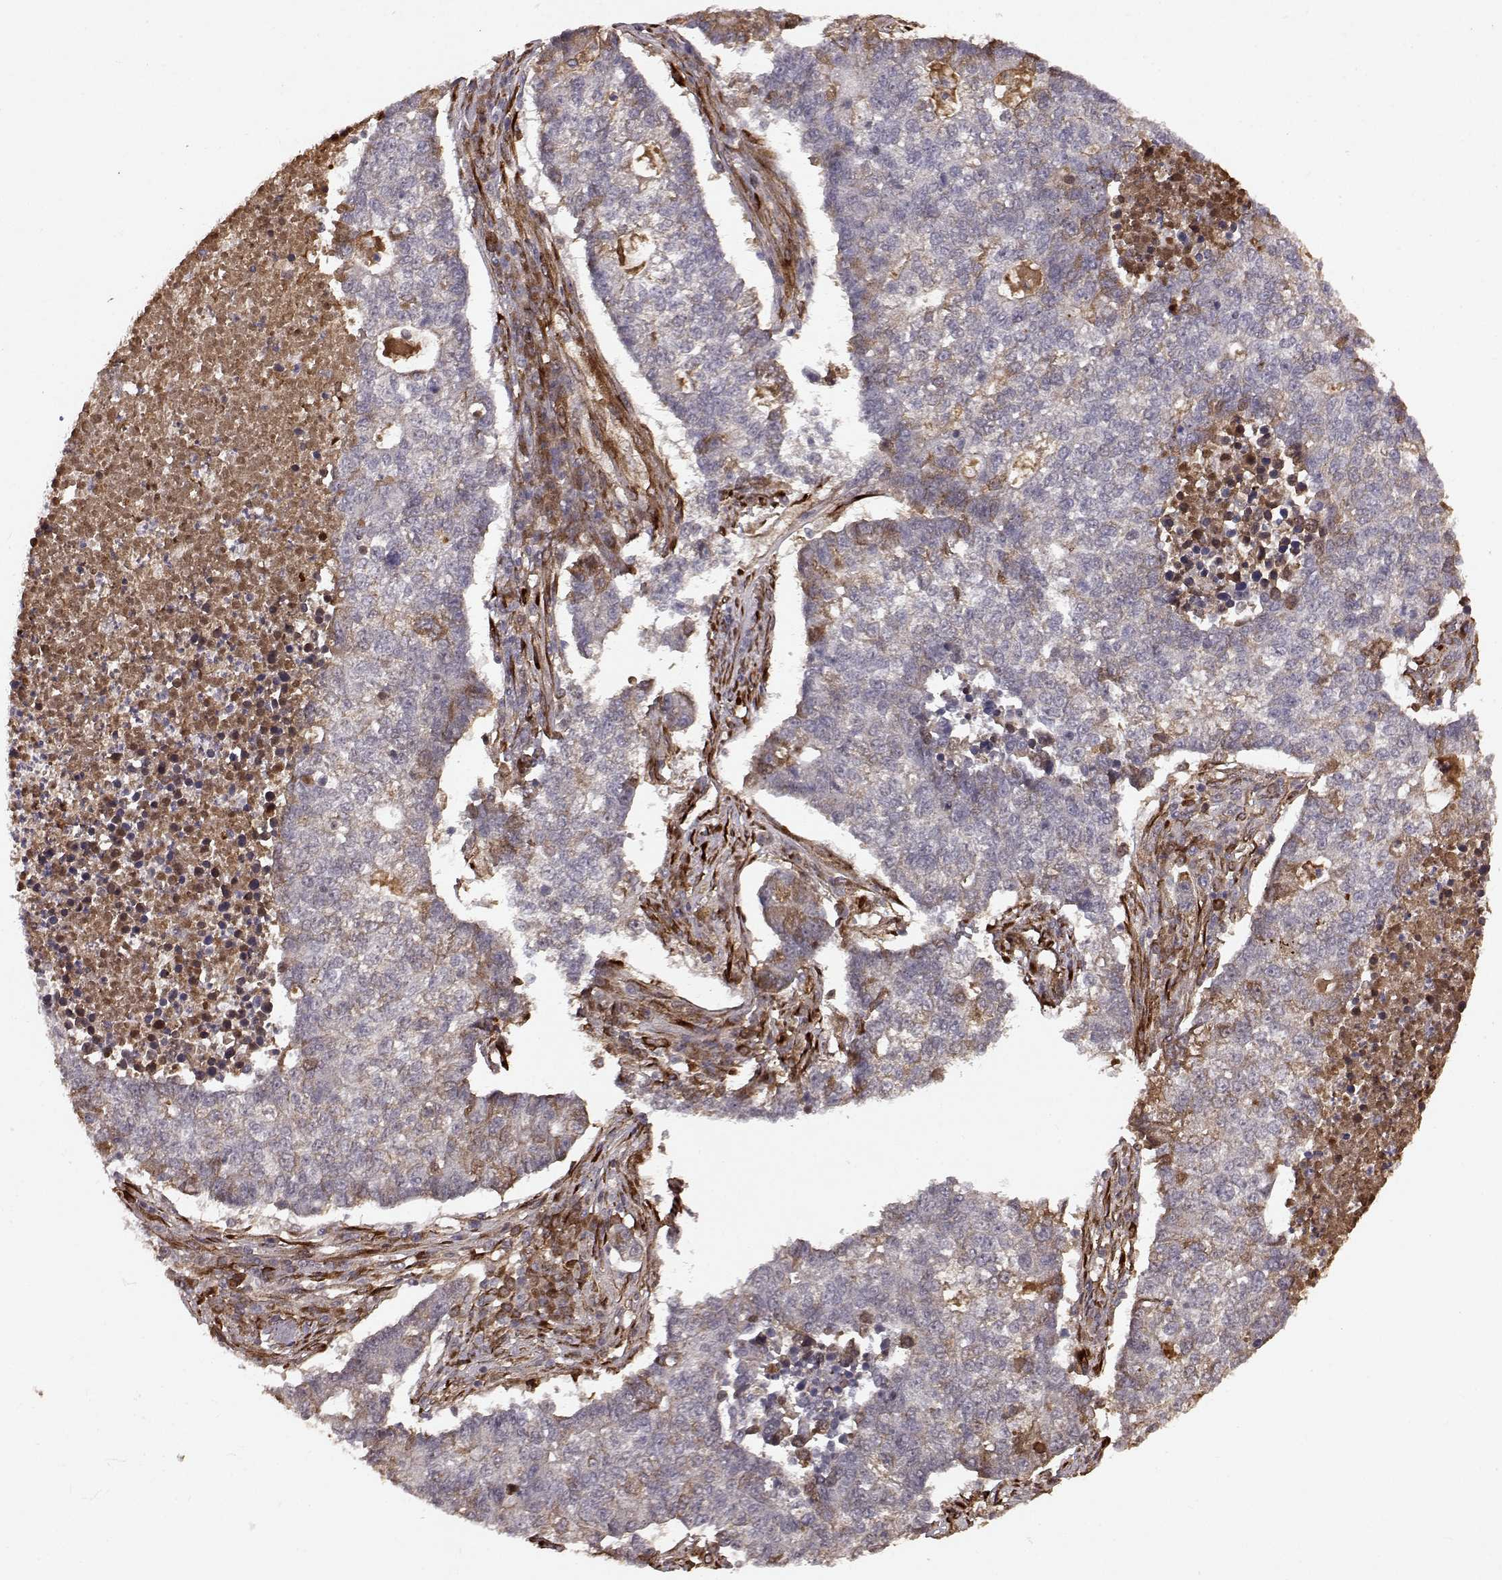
{"staining": {"intensity": "moderate", "quantity": "<25%", "location": "cytoplasmic/membranous"}, "tissue": "lung cancer", "cell_type": "Tumor cells", "image_type": "cancer", "snomed": [{"axis": "morphology", "description": "Adenocarcinoma, NOS"}, {"axis": "topography", "description": "Lung"}], "caption": "Immunohistochemical staining of adenocarcinoma (lung) displays moderate cytoplasmic/membranous protein positivity in about <25% of tumor cells. (IHC, brightfield microscopy, high magnification).", "gene": "FSTL1", "patient": {"sex": "male", "age": 57}}